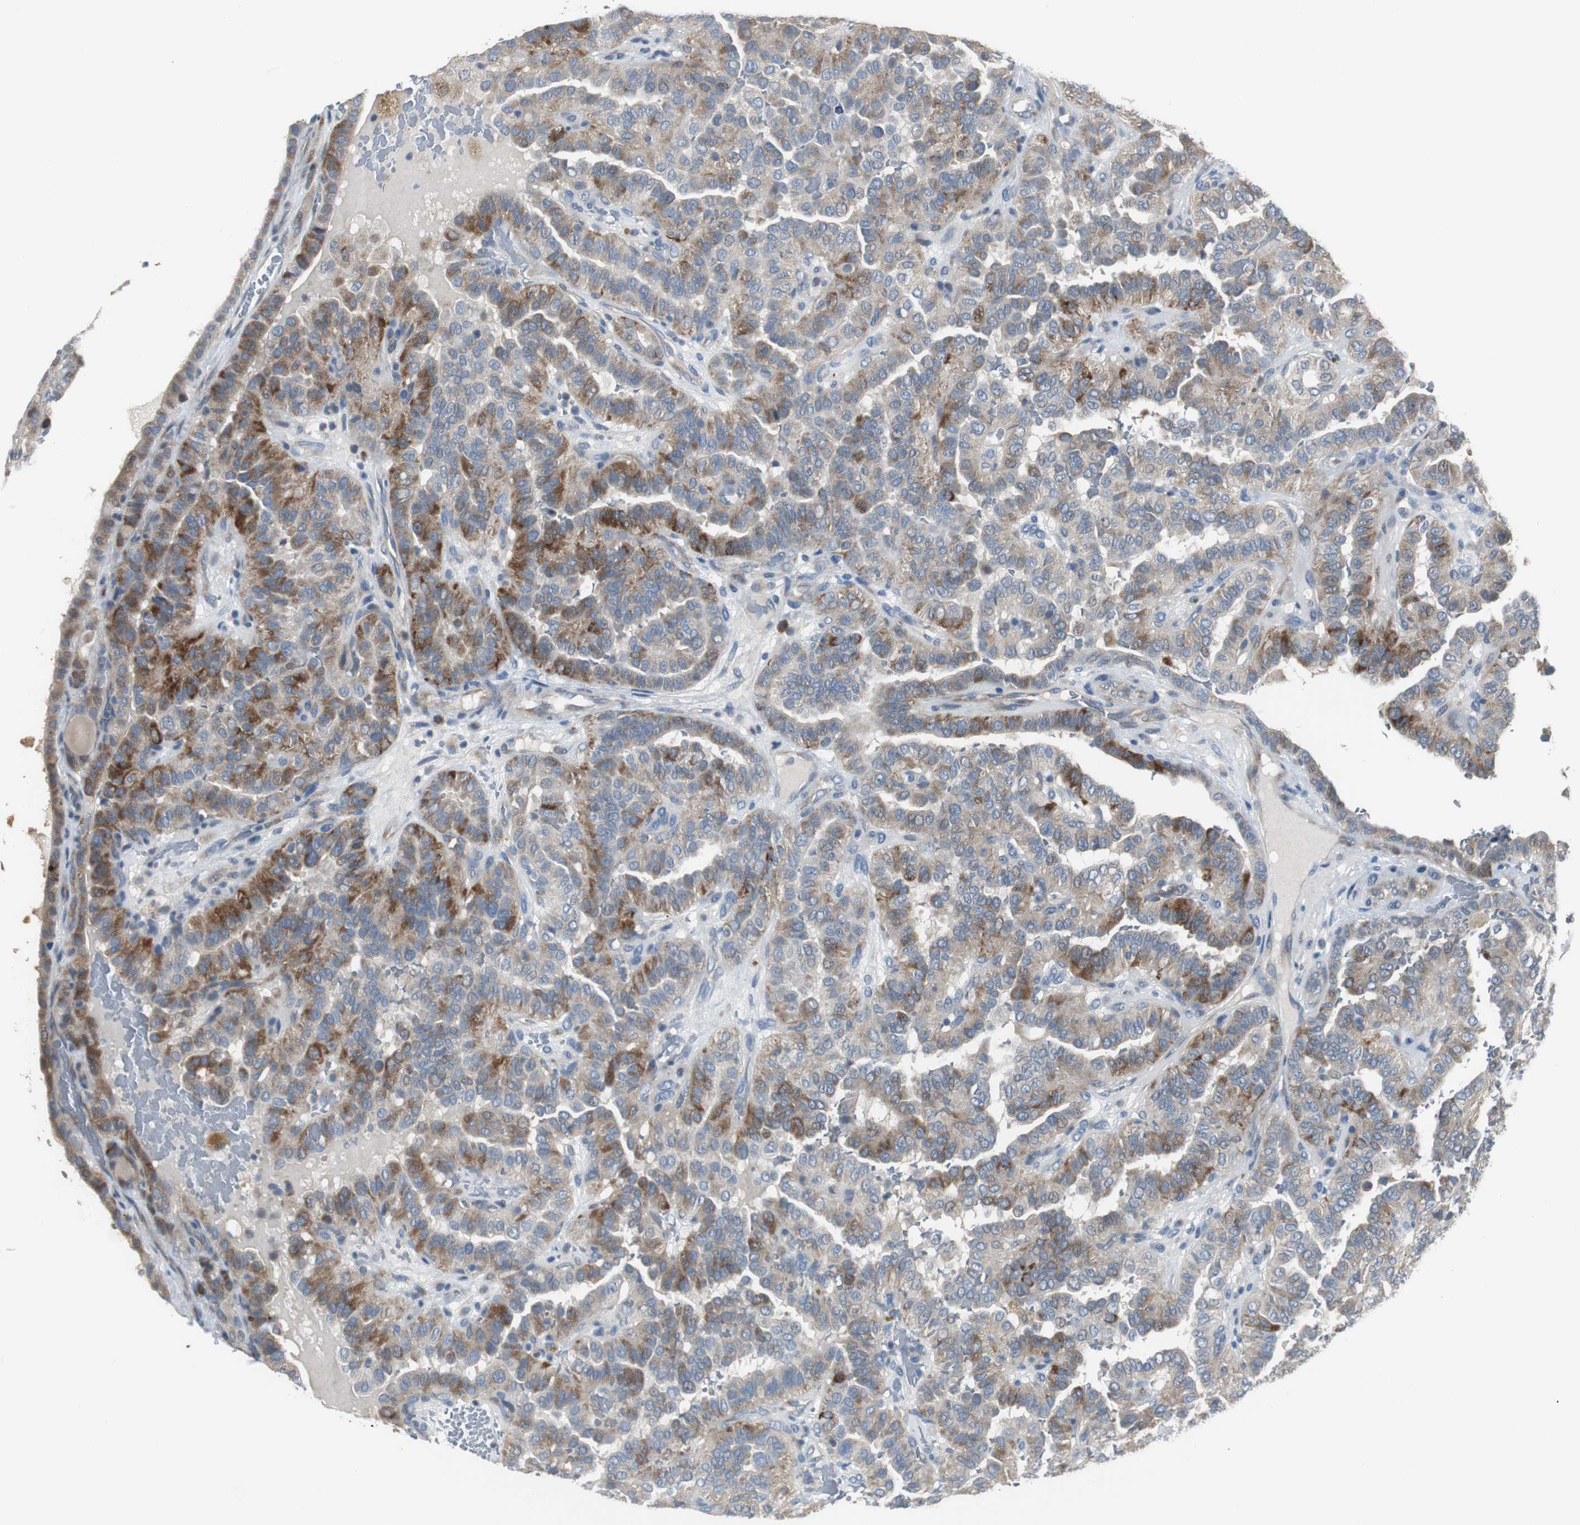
{"staining": {"intensity": "moderate", "quantity": "25%-75%", "location": "cytoplasmic/membranous"}, "tissue": "thyroid cancer", "cell_type": "Tumor cells", "image_type": "cancer", "snomed": [{"axis": "morphology", "description": "Papillary adenocarcinoma, NOS"}, {"axis": "topography", "description": "Thyroid gland"}], "caption": "A high-resolution image shows IHC staining of thyroid cancer, which displays moderate cytoplasmic/membranous staining in approximately 25%-75% of tumor cells. Nuclei are stained in blue.", "gene": "MYT1", "patient": {"sex": "male", "age": 77}}